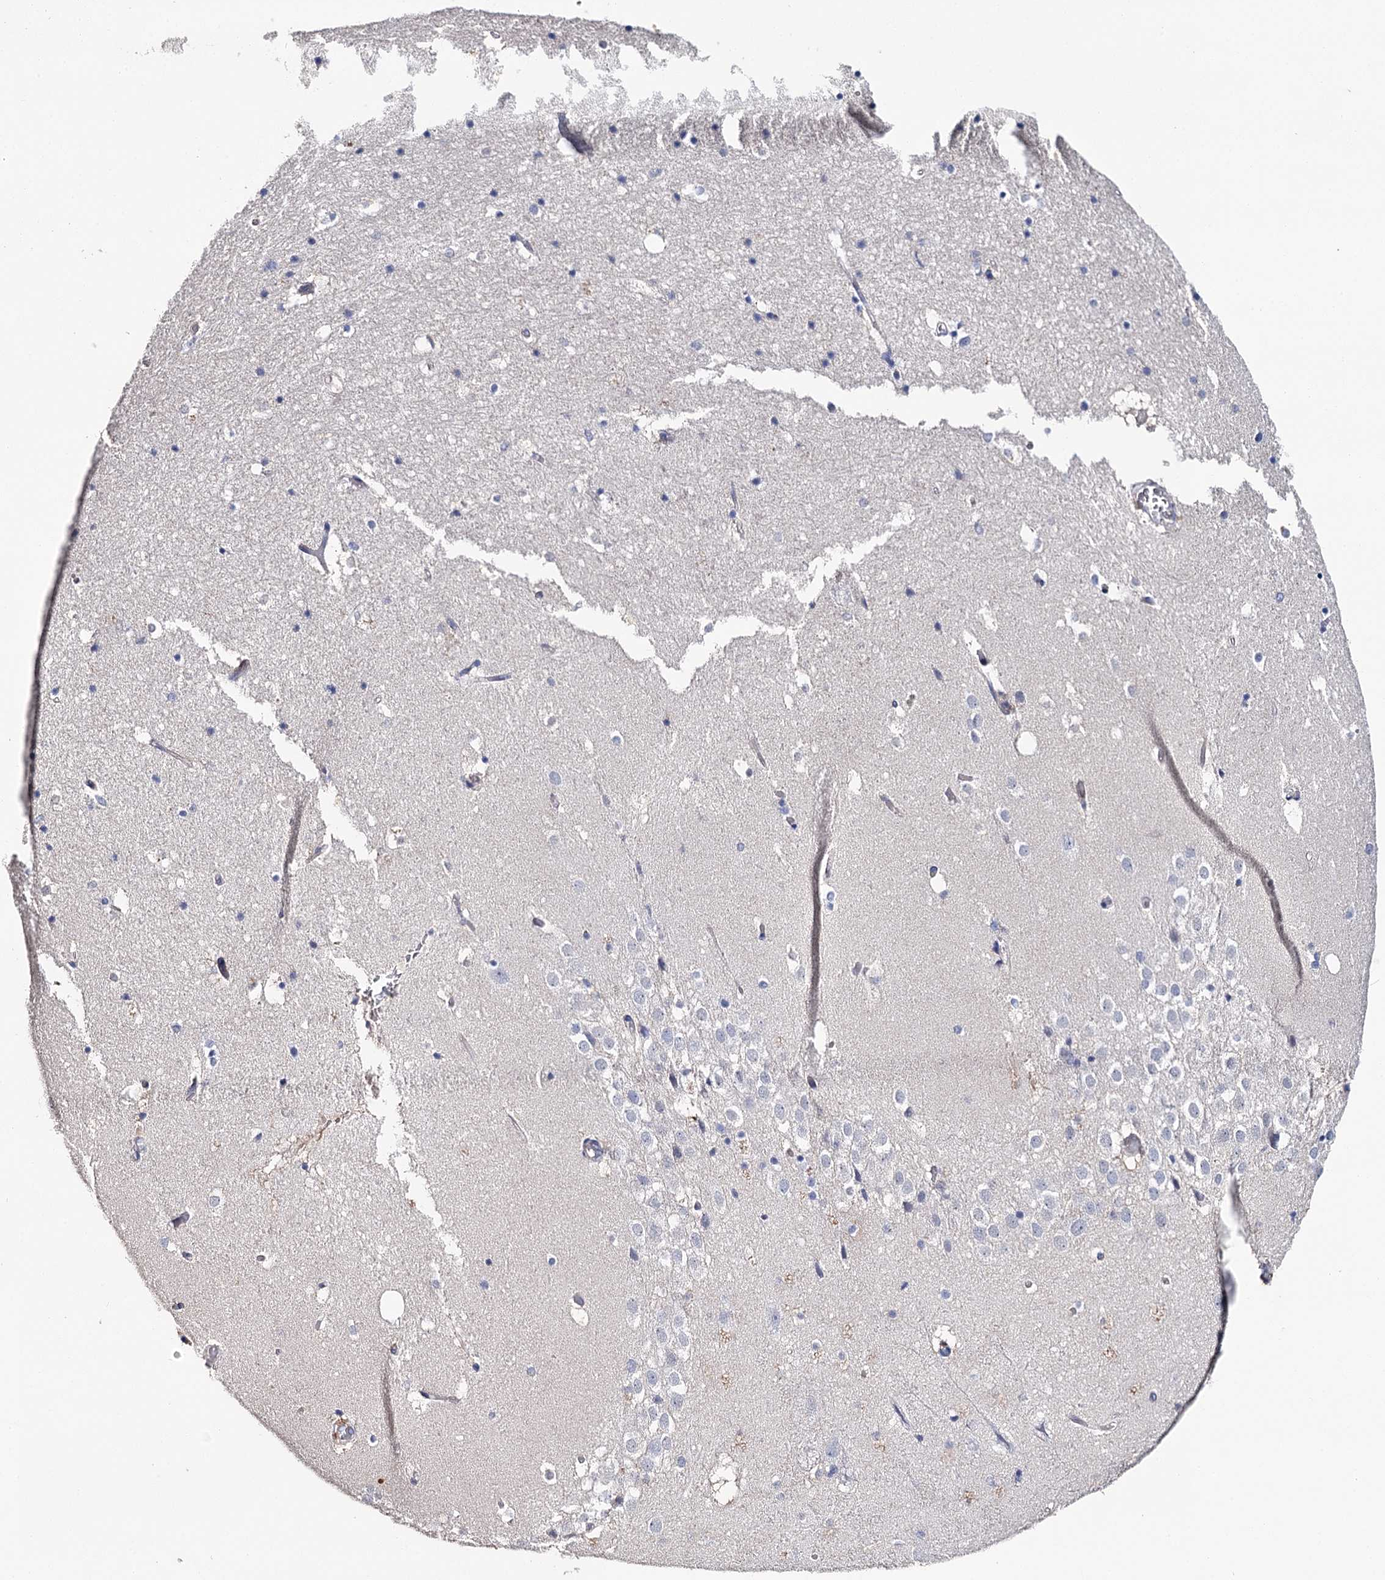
{"staining": {"intensity": "negative", "quantity": "none", "location": "none"}, "tissue": "hippocampus", "cell_type": "Glial cells", "image_type": "normal", "snomed": [{"axis": "morphology", "description": "Normal tissue, NOS"}, {"axis": "topography", "description": "Hippocampus"}], "caption": "Immunohistochemical staining of benign hippocampus reveals no significant positivity in glial cells.", "gene": "EPYC", "patient": {"sex": "female", "age": 52}}